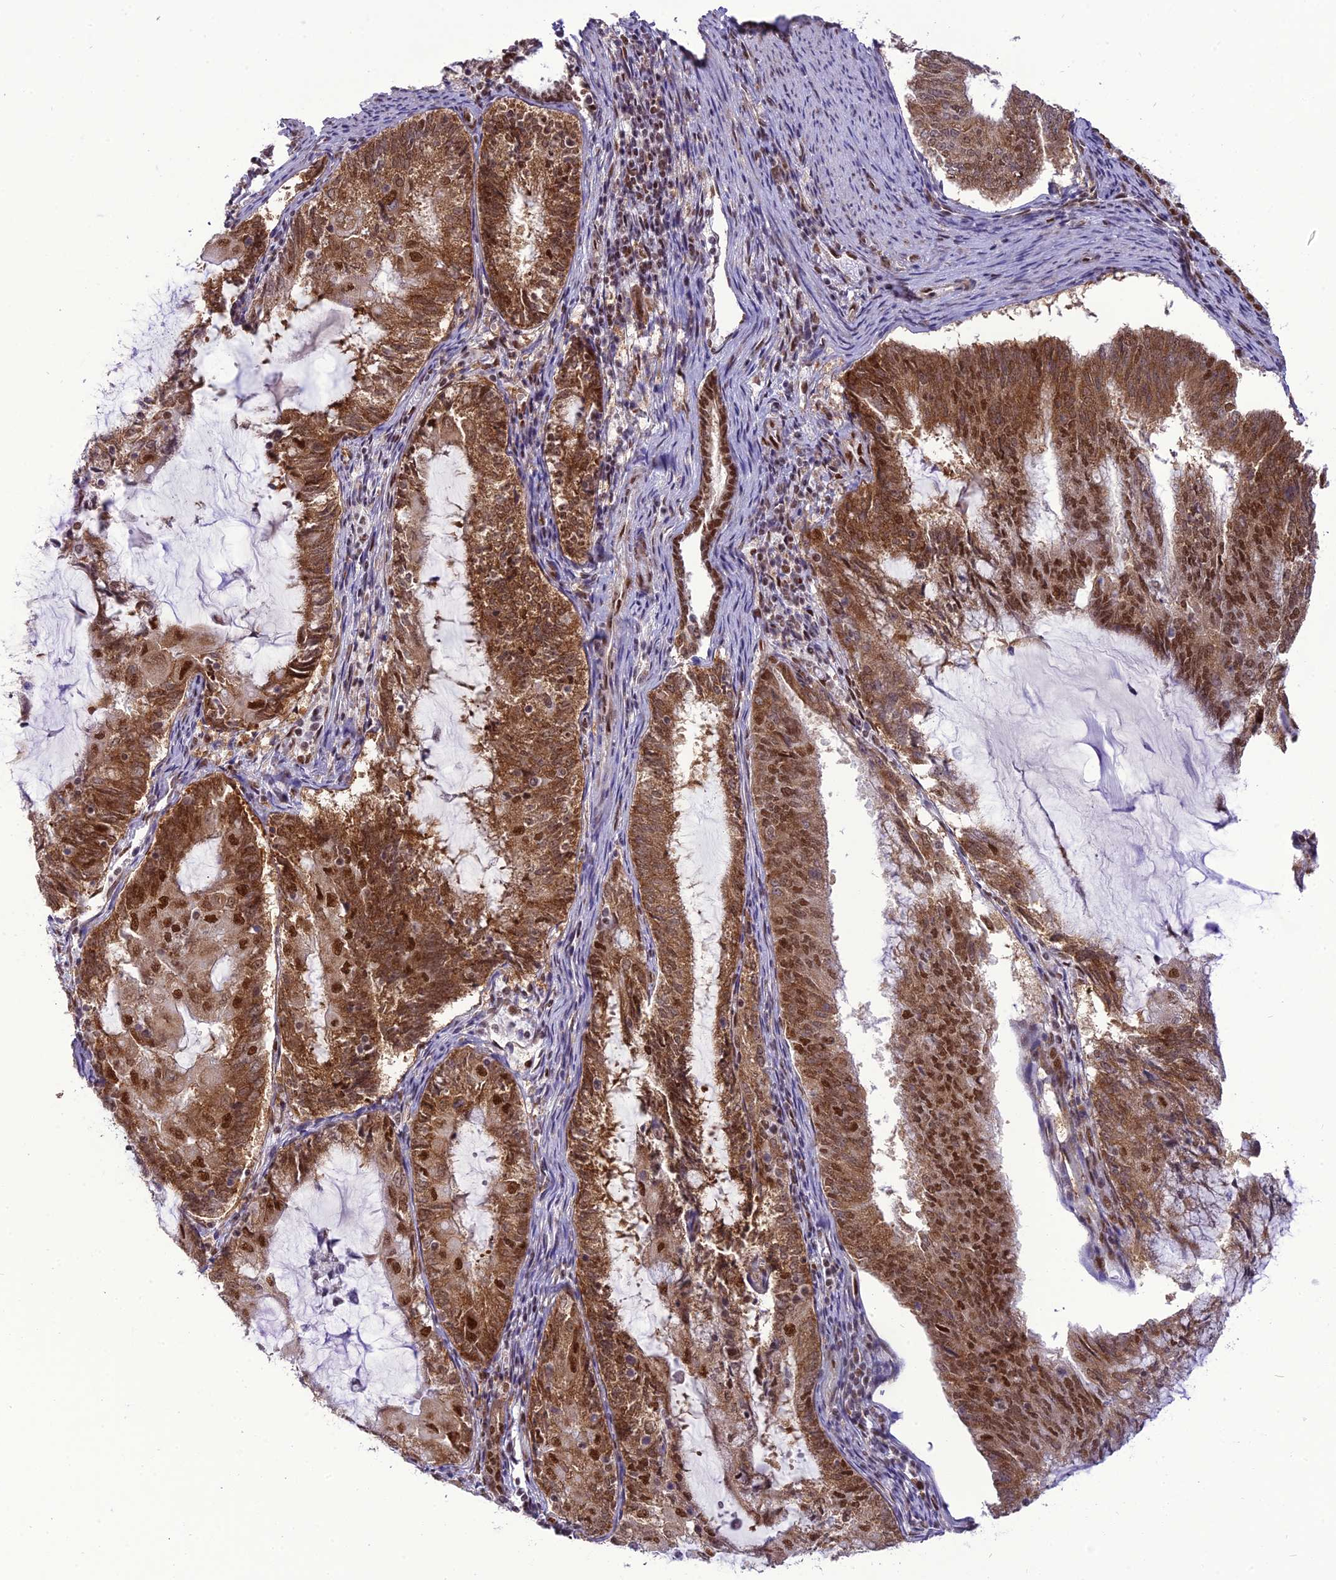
{"staining": {"intensity": "strong", "quantity": ">75%", "location": "cytoplasmic/membranous,nuclear"}, "tissue": "endometrial cancer", "cell_type": "Tumor cells", "image_type": "cancer", "snomed": [{"axis": "morphology", "description": "Adenocarcinoma, NOS"}, {"axis": "topography", "description": "Endometrium"}], "caption": "The micrograph demonstrates immunohistochemical staining of endometrial cancer (adenocarcinoma). There is strong cytoplasmic/membranous and nuclear expression is appreciated in about >75% of tumor cells.", "gene": "DDX1", "patient": {"sex": "female", "age": 81}}